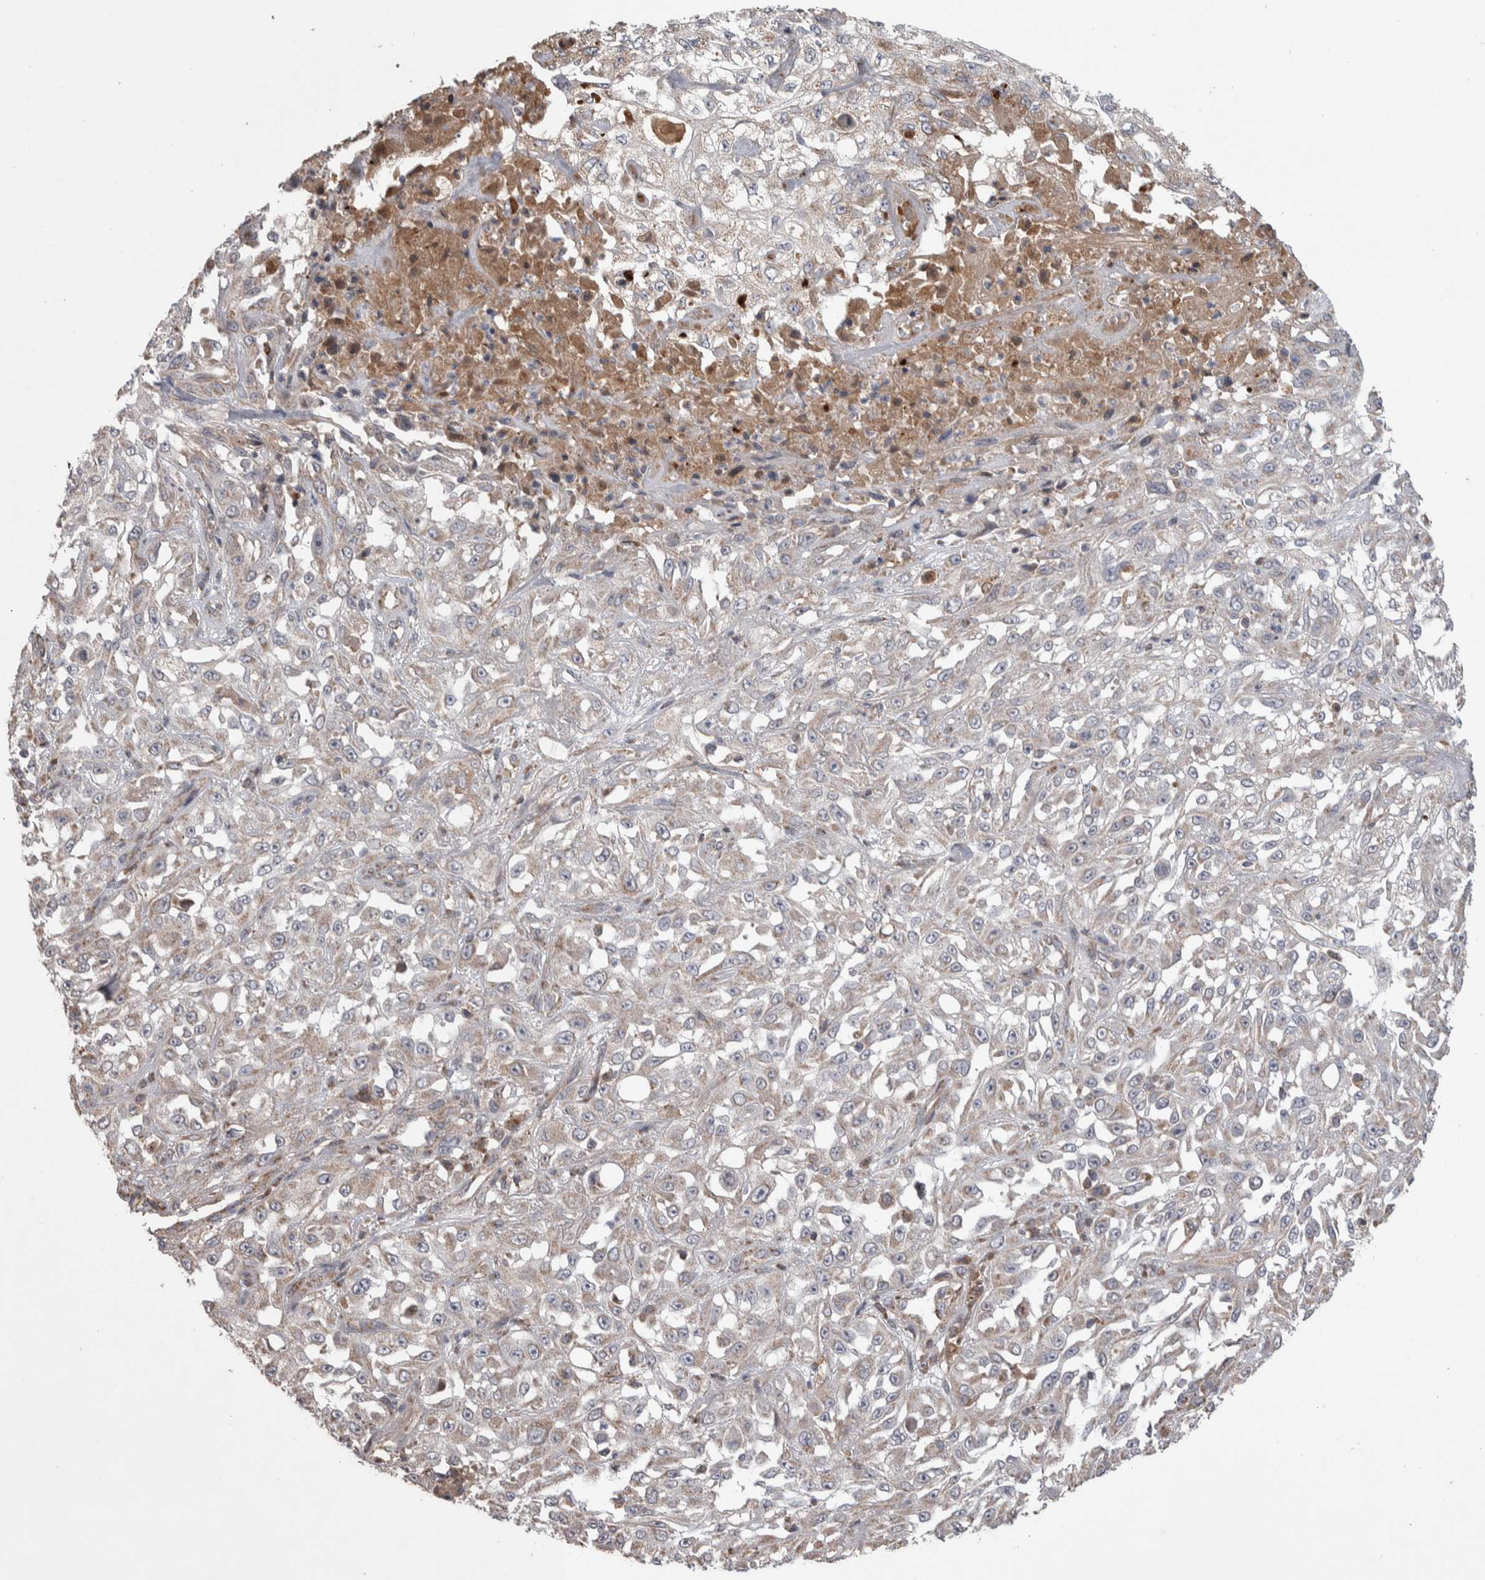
{"staining": {"intensity": "weak", "quantity": "<25%", "location": "cytoplasmic/membranous"}, "tissue": "skin cancer", "cell_type": "Tumor cells", "image_type": "cancer", "snomed": [{"axis": "morphology", "description": "Squamous cell carcinoma, NOS"}, {"axis": "morphology", "description": "Squamous cell carcinoma, metastatic, NOS"}, {"axis": "topography", "description": "Skin"}, {"axis": "topography", "description": "Lymph node"}], "caption": "This is an immunohistochemistry image of skin cancer. There is no positivity in tumor cells.", "gene": "SCO1", "patient": {"sex": "male", "age": 75}}